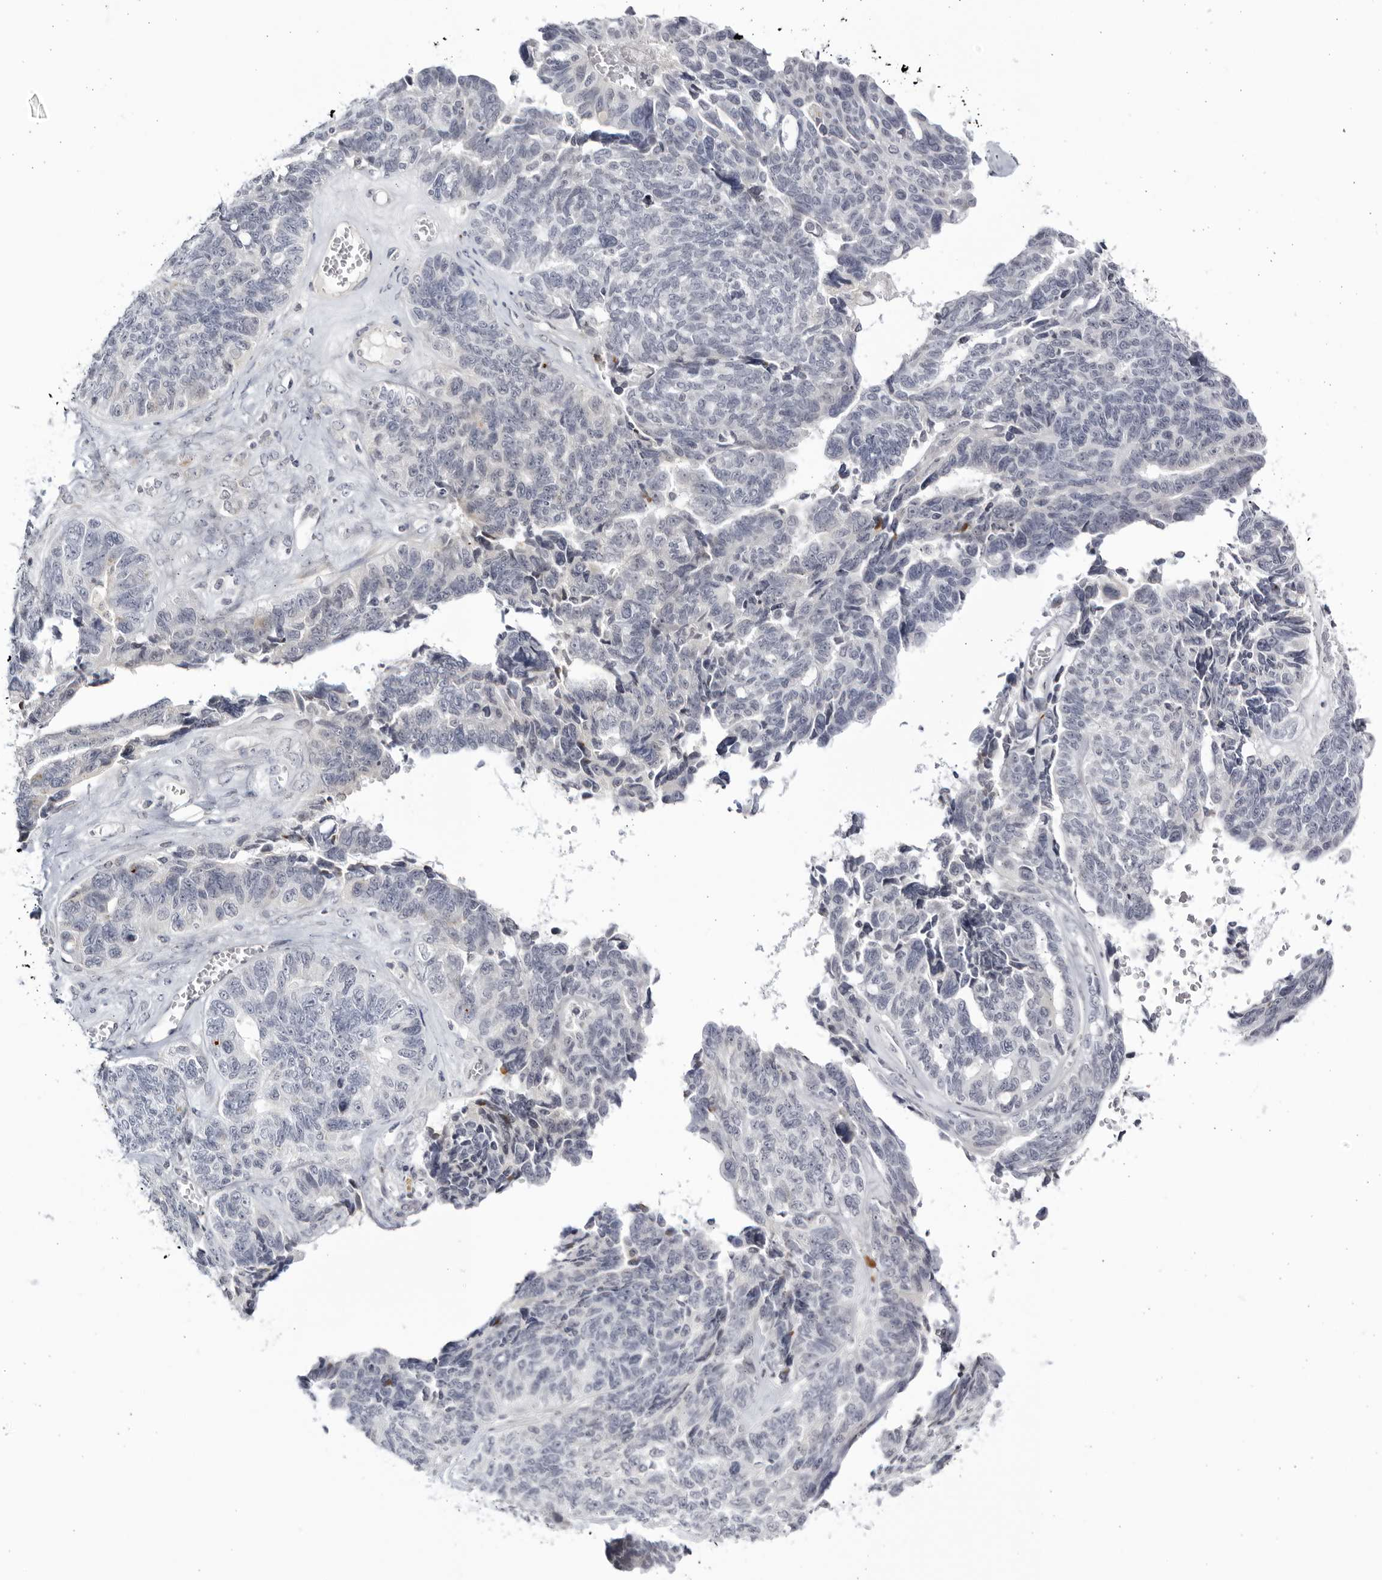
{"staining": {"intensity": "negative", "quantity": "none", "location": "none"}, "tissue": "ovarian cancer", "cell_type": "Tumor cells", "image_type": "cancer", "snomed": [{"axis": "morphology", "description": "Cystadenocarcinoma, serous, NOS"}, {"axis": "topography", "description": "Ovary"}], "caption": "Immunohistochemical staining of ovarian cancer displays no significant staining in tumor cells. Brightfield microscopy of IHC stained with DAB (brown) and hematoxylin (blue), captured at high magnification.", "gene": "CNBD1", "patient": {"sex": "female", "age": 79}}